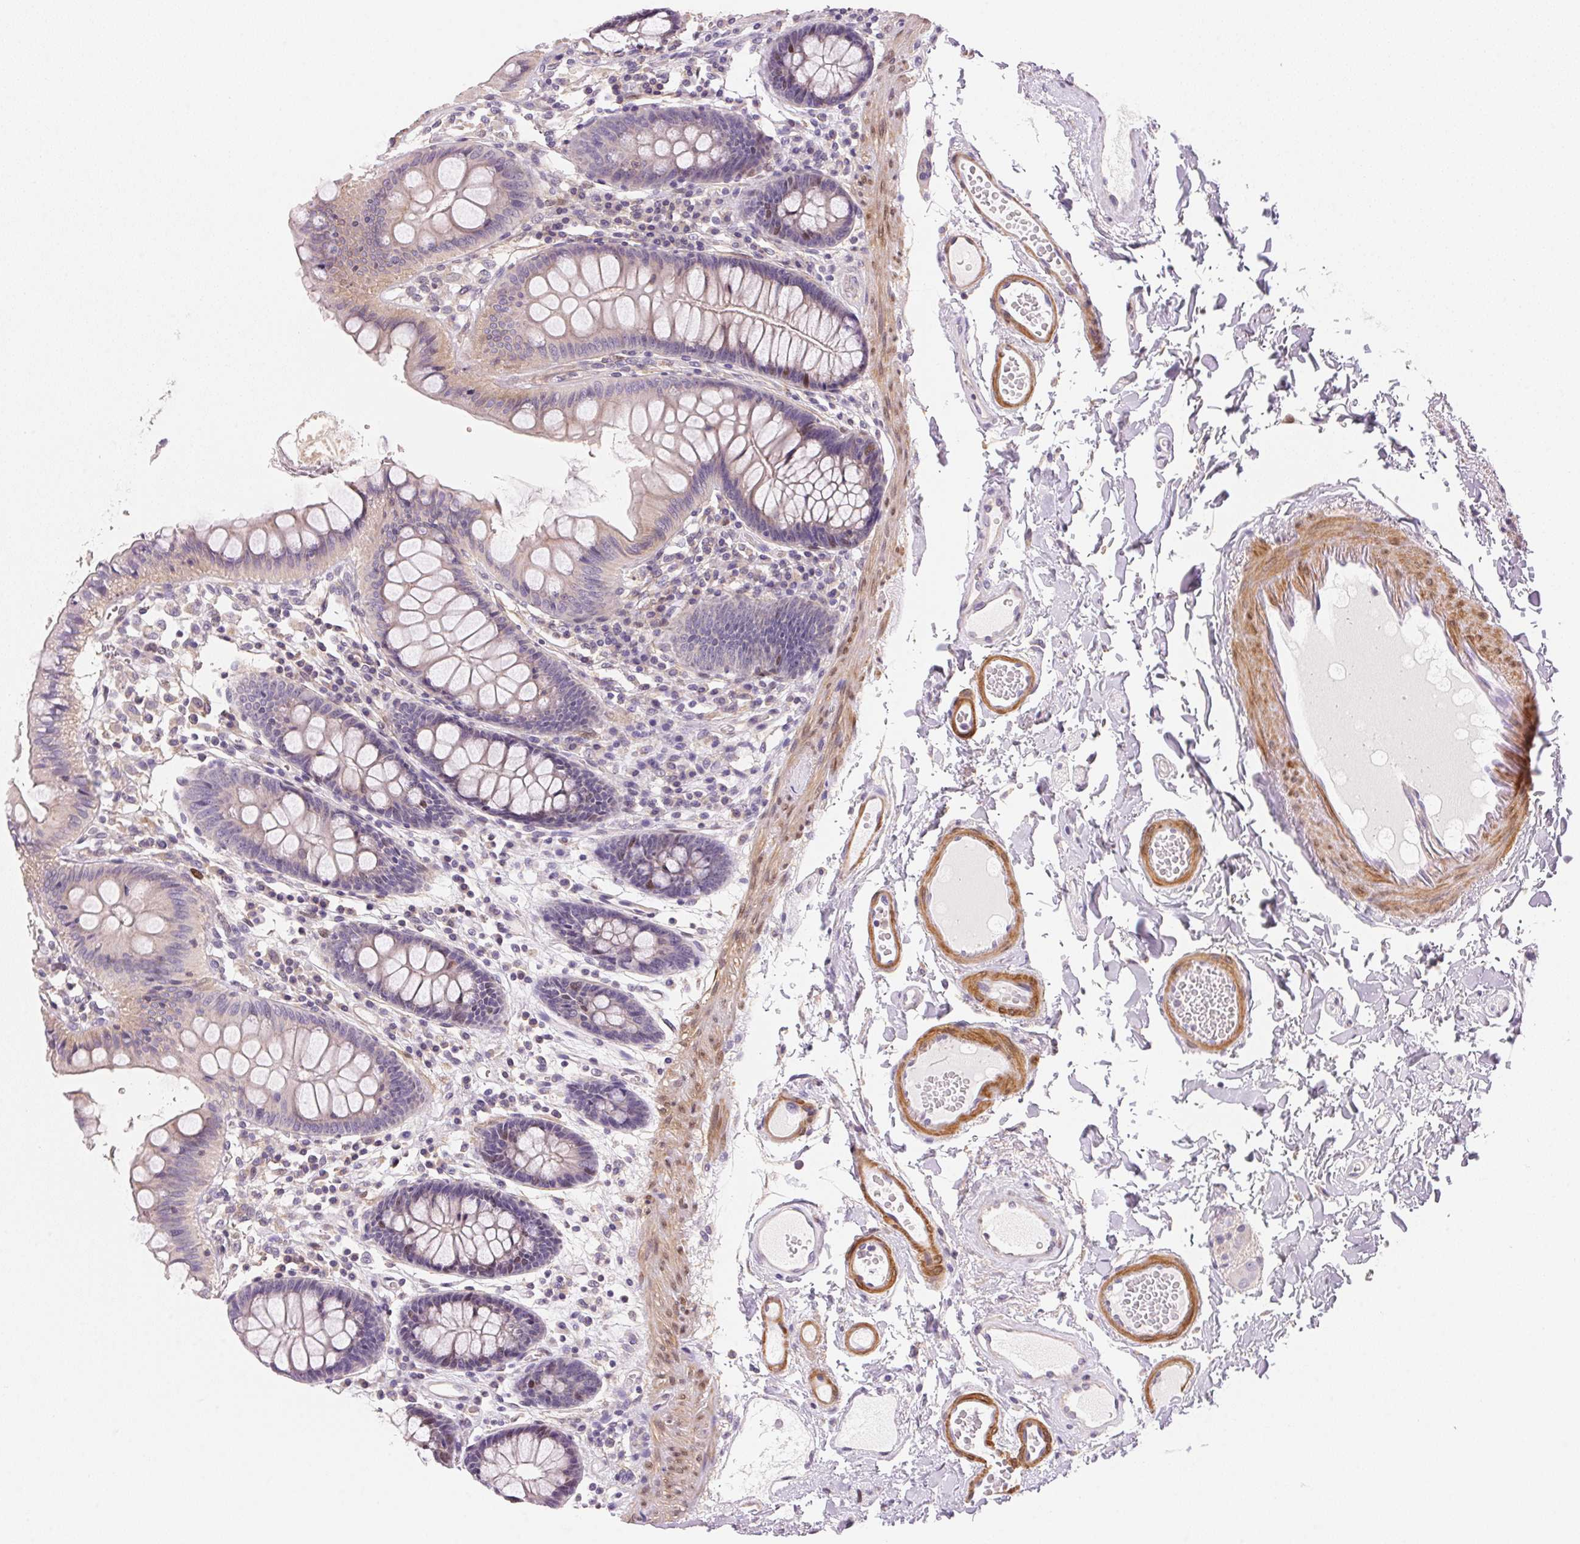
{"staining": {"intensity": "weak", "quantity": "<25%", "location": "none"}, "tissue": "colon", "cell_type": "Endothelial cells", "image_type": "normal", "snomed": [{"axis": "morphology", "description": "Normal tissue, NOS"}, {"axis": "topography", "description": "Colon"}], "caption": "This image is of unremarkable colon stained with immunohistochemistry (IHC) to label a protein in brown with the nuclei are counter-stained blue. There is no positivity in endothelial cells. Brightfield microscopy of IHC stained with DAB (3,3'-diaminobenzidine) (brown) and hematoxylin (blue), captured at high magnification.", "gene": "SMTN", "patient": {"sex": "male", "age": 84}}